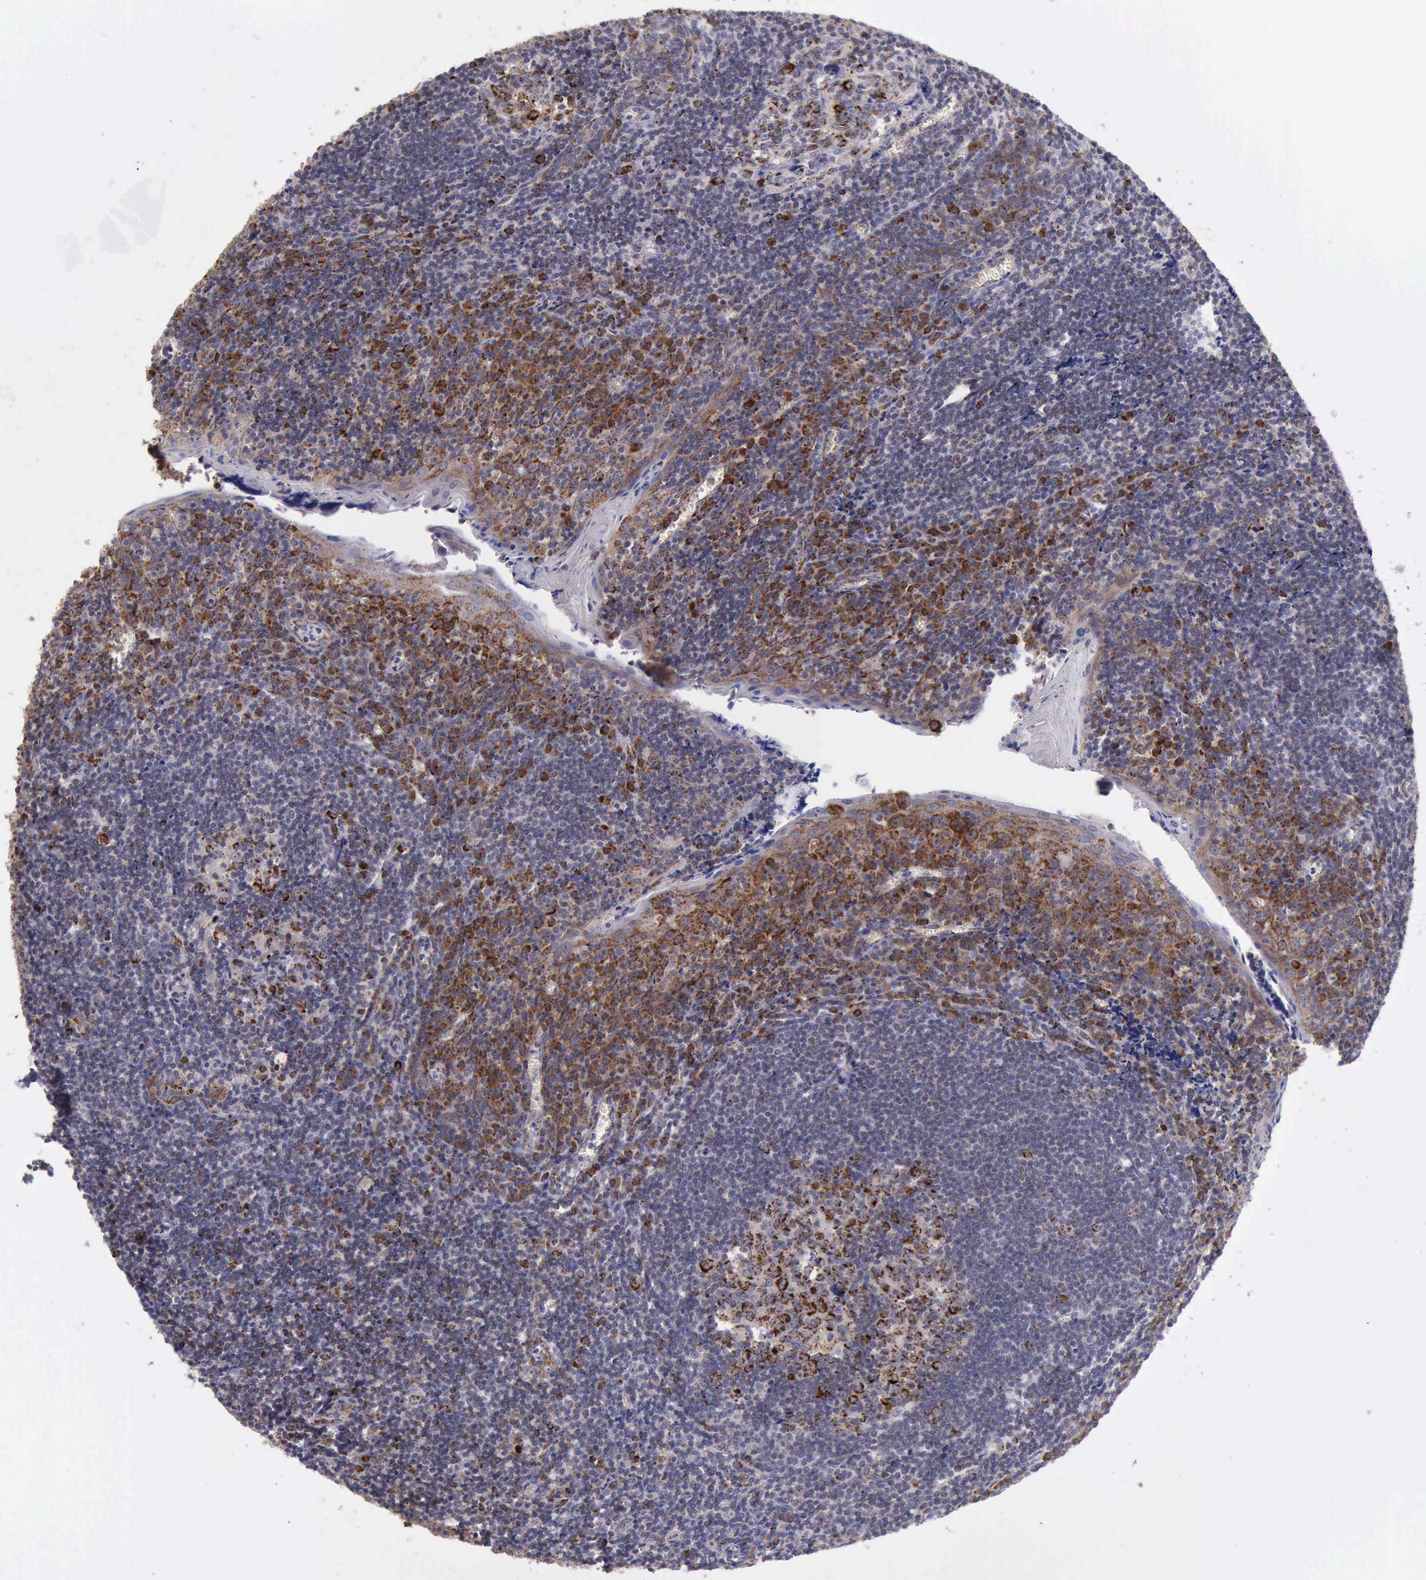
{"staining": {"intensity": "strong", "quantity": ">75%", "location": "cytoplasmic/membranous"}, "tissue": "tonsil", "cell_type": "Germinal center cells", "image_type": "normal", "snomed": [{"axis": "morphology", "description": "Normal tissue, NOS"}, {"axis": "topography", "description": "Tonsil"}], "caption": "IHC histopathology image of normal human tonsil stained for a protein (brown), which shows high levels of strong cytoplasmic/membranous positivity in about >75% of germinal center cells.", "gene": "TXN2", "patient": {"sex": "male", "age": 20}}